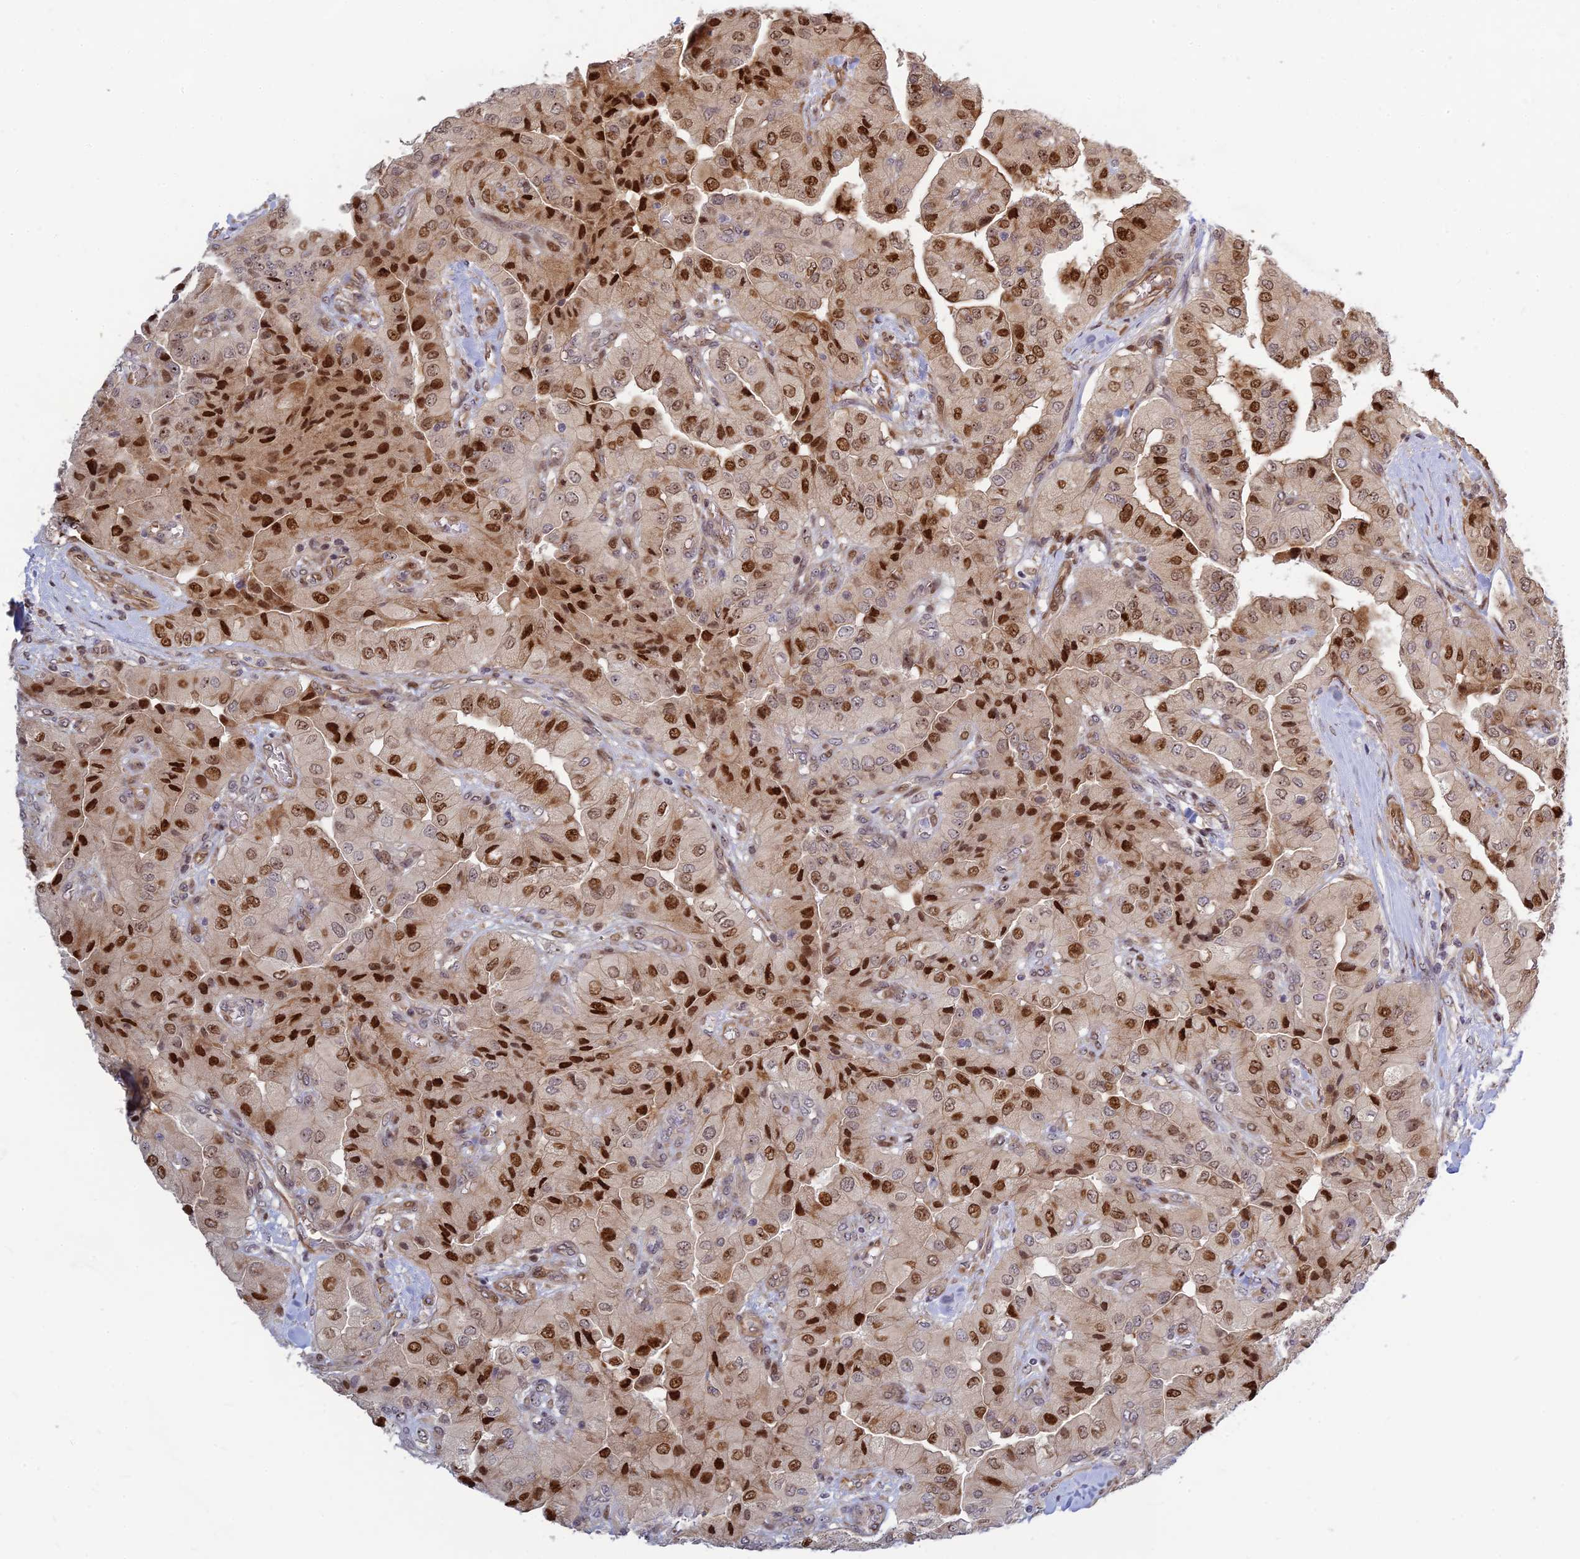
{"staining": {"intensity": "strong", "quantity": ">75%", "location": "nuclear"}, "tissue": "head and neck cancer", "cell_type": "Tumor cells", "image_type": "cancer", "snomed": [{"axis": "morphology", "description": "Adenocarcinoma, NOS"}, {"axis": "topography", "description": "Head-Neck"}], "caption": "Adenocarcinoma (head and neck) stained with IHC shows strong nuclear expression in approximately >75% of tumor cells. The staining was performed using DAB (3,3'-diaminobenzidine), with brown indicating positive protein expression. Nuclei are stained blue with hematoxylin.", "gene": "UFSP2", "patient": {"sex": "male", "age": 66}}